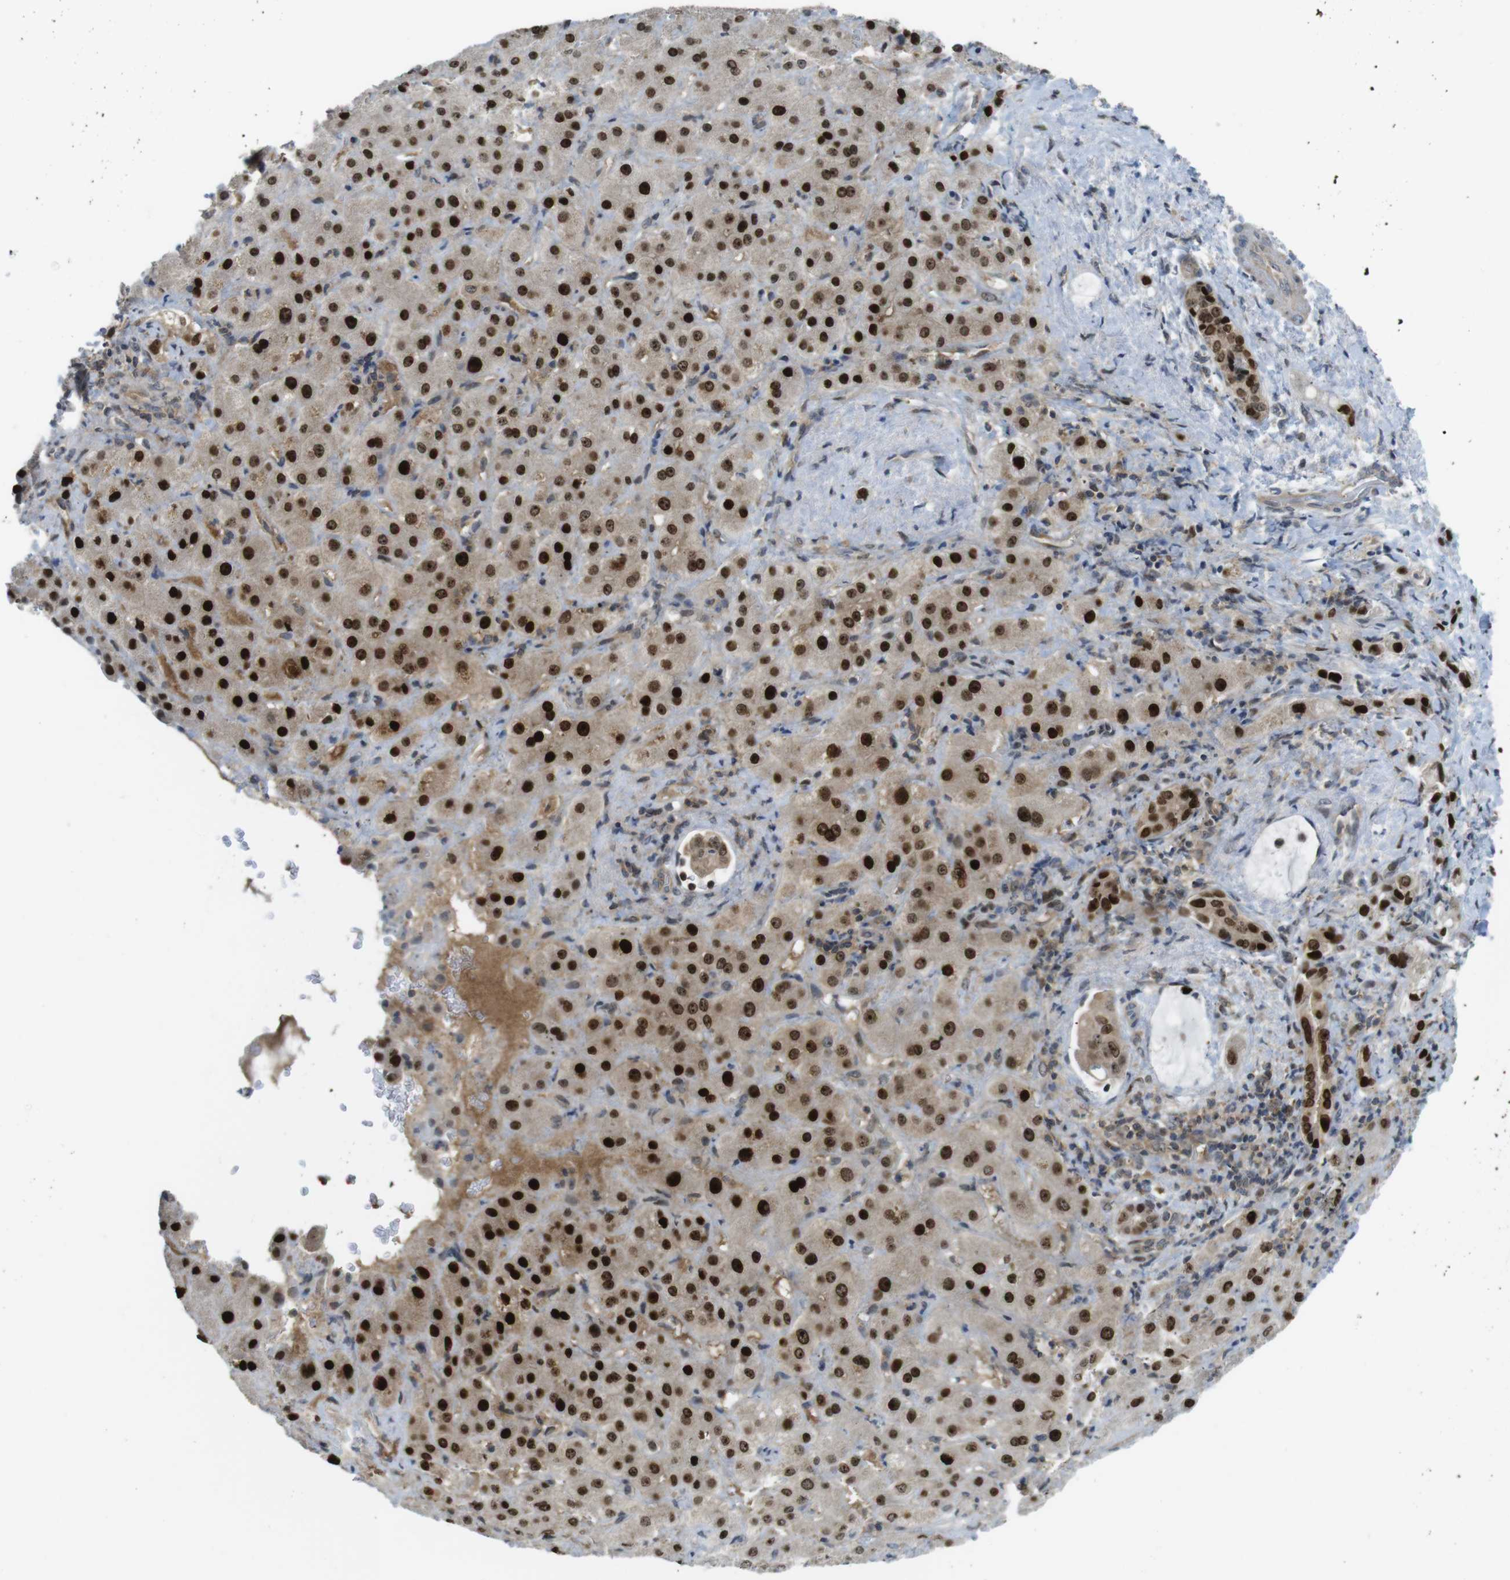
{"staining": {"intensity": "strong", "quantity": ">75%", "location": "cytoplasmic/membranous,nuclear"}, "tissue": "liver cancer", "cell_type": "Tumor cells", "image_type": "cancer", "snomed": [{"axis": "morphology", "description": "Cholangiocarcinoma"}, {"axis": "topography", "description": "Liver"}], "caption": "Liver cancer tissue reveals strong cytoplasmic/membranous and nuclear positivity in approximately >75% of tumor cells, visualized by immunohistochemistry. (Brightfield microscopy of DAB IHC at high magnification).", "gene": "RCC1", "patient": {"sex": "female", "age": 65}}